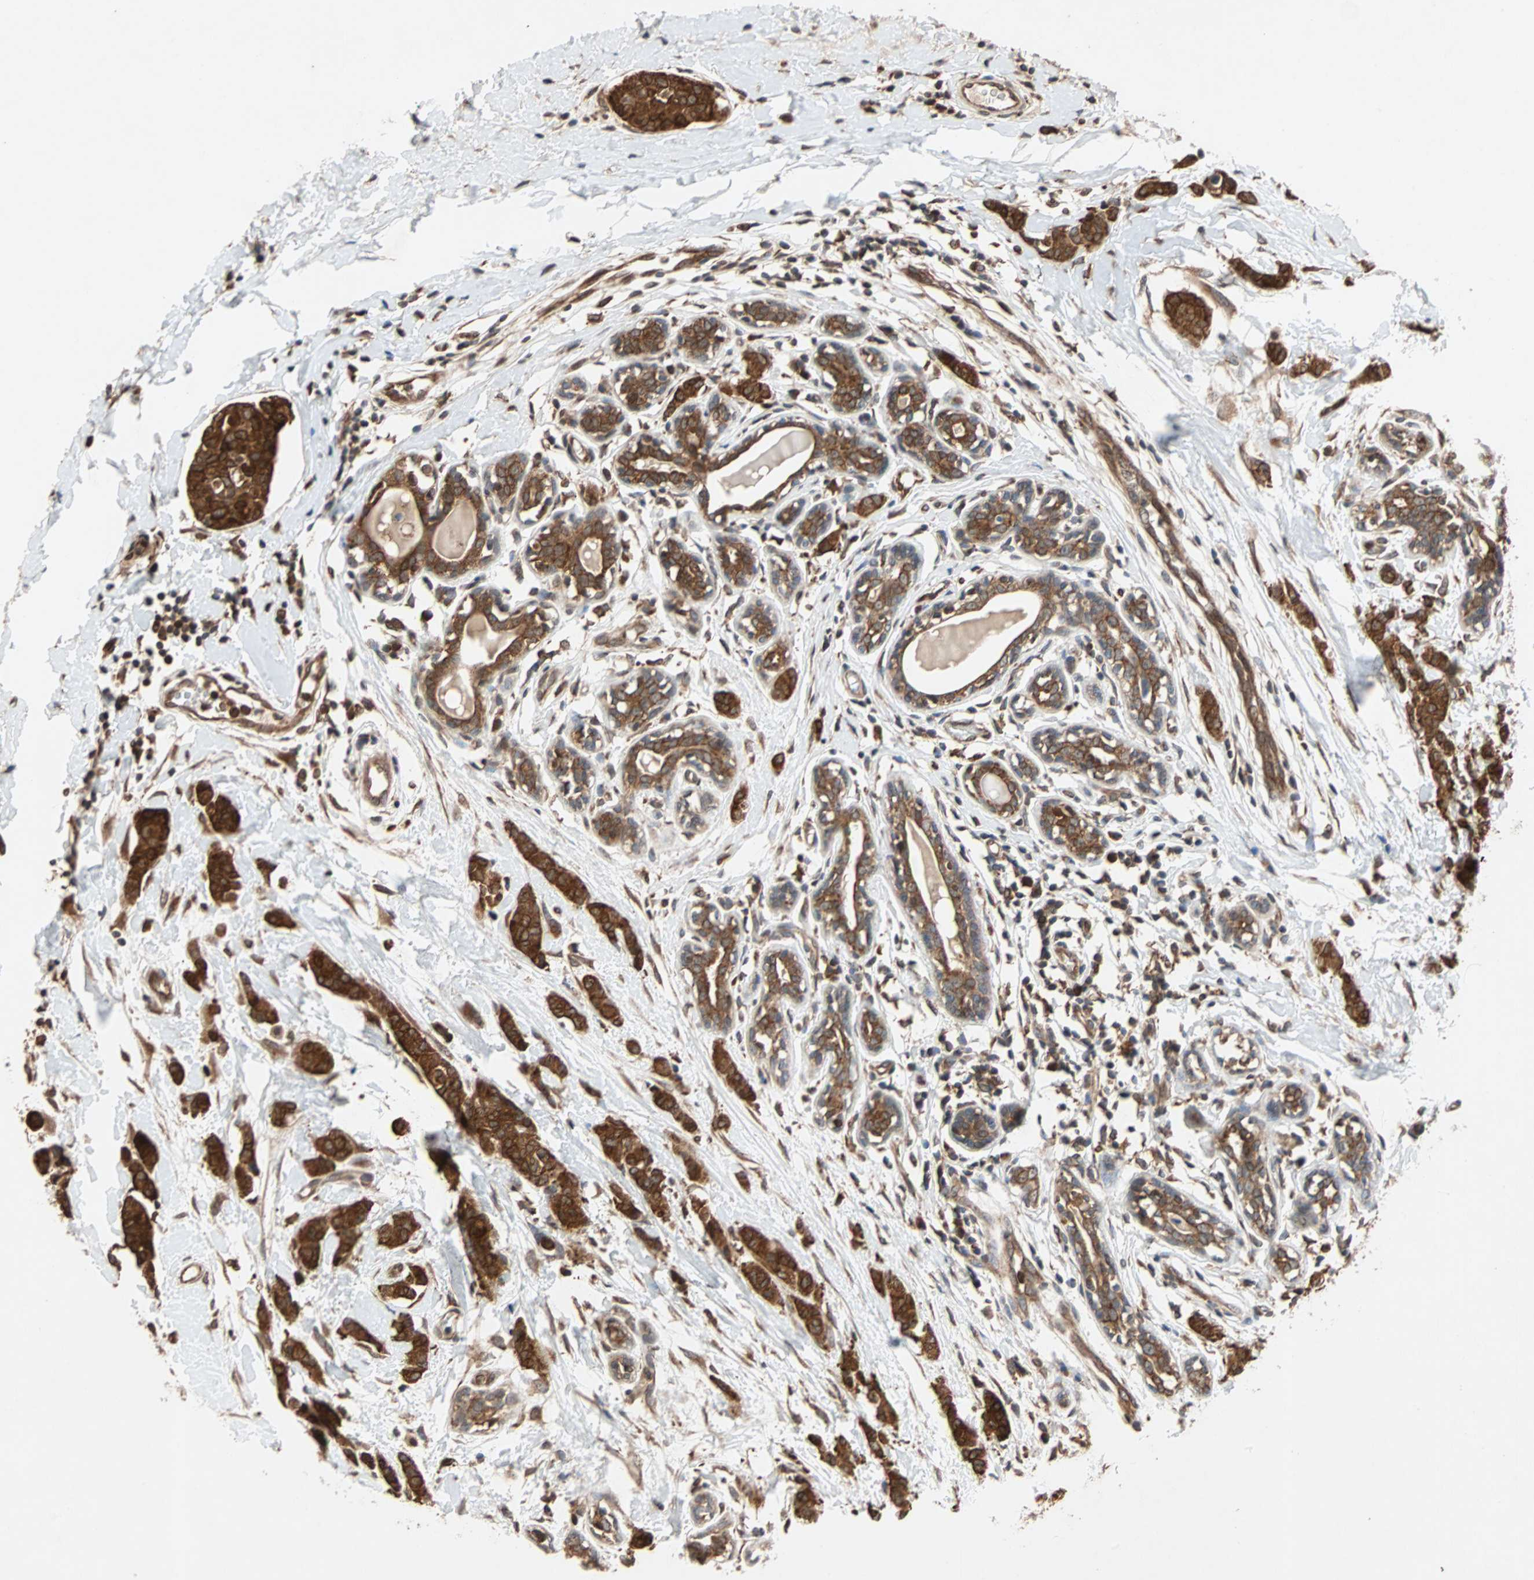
{"staining": {"intensity": "strong", "quantity": ">75%", "location": "cytoplasmic/membranous"}, "tissue": "breast cancer", "cell_type": "Tumor cells", "image_type": "cancer", "snomed": [{"axis": "morphology", "description": "Normal tissue, NOS"}, {"axis": "morphology", "description": "Duct carcinoma"}, {"axis": "topography", "description": "Breast"}], "caption": "A brown stain highlights strong cytoplasmic/membranous staining of a protein in breast cancer tumor cells. Ihc stains the protein in brown and the nuclei are stained blue.", "gene": "AUP1", "patient": {"sex": "female", "age": 40}}